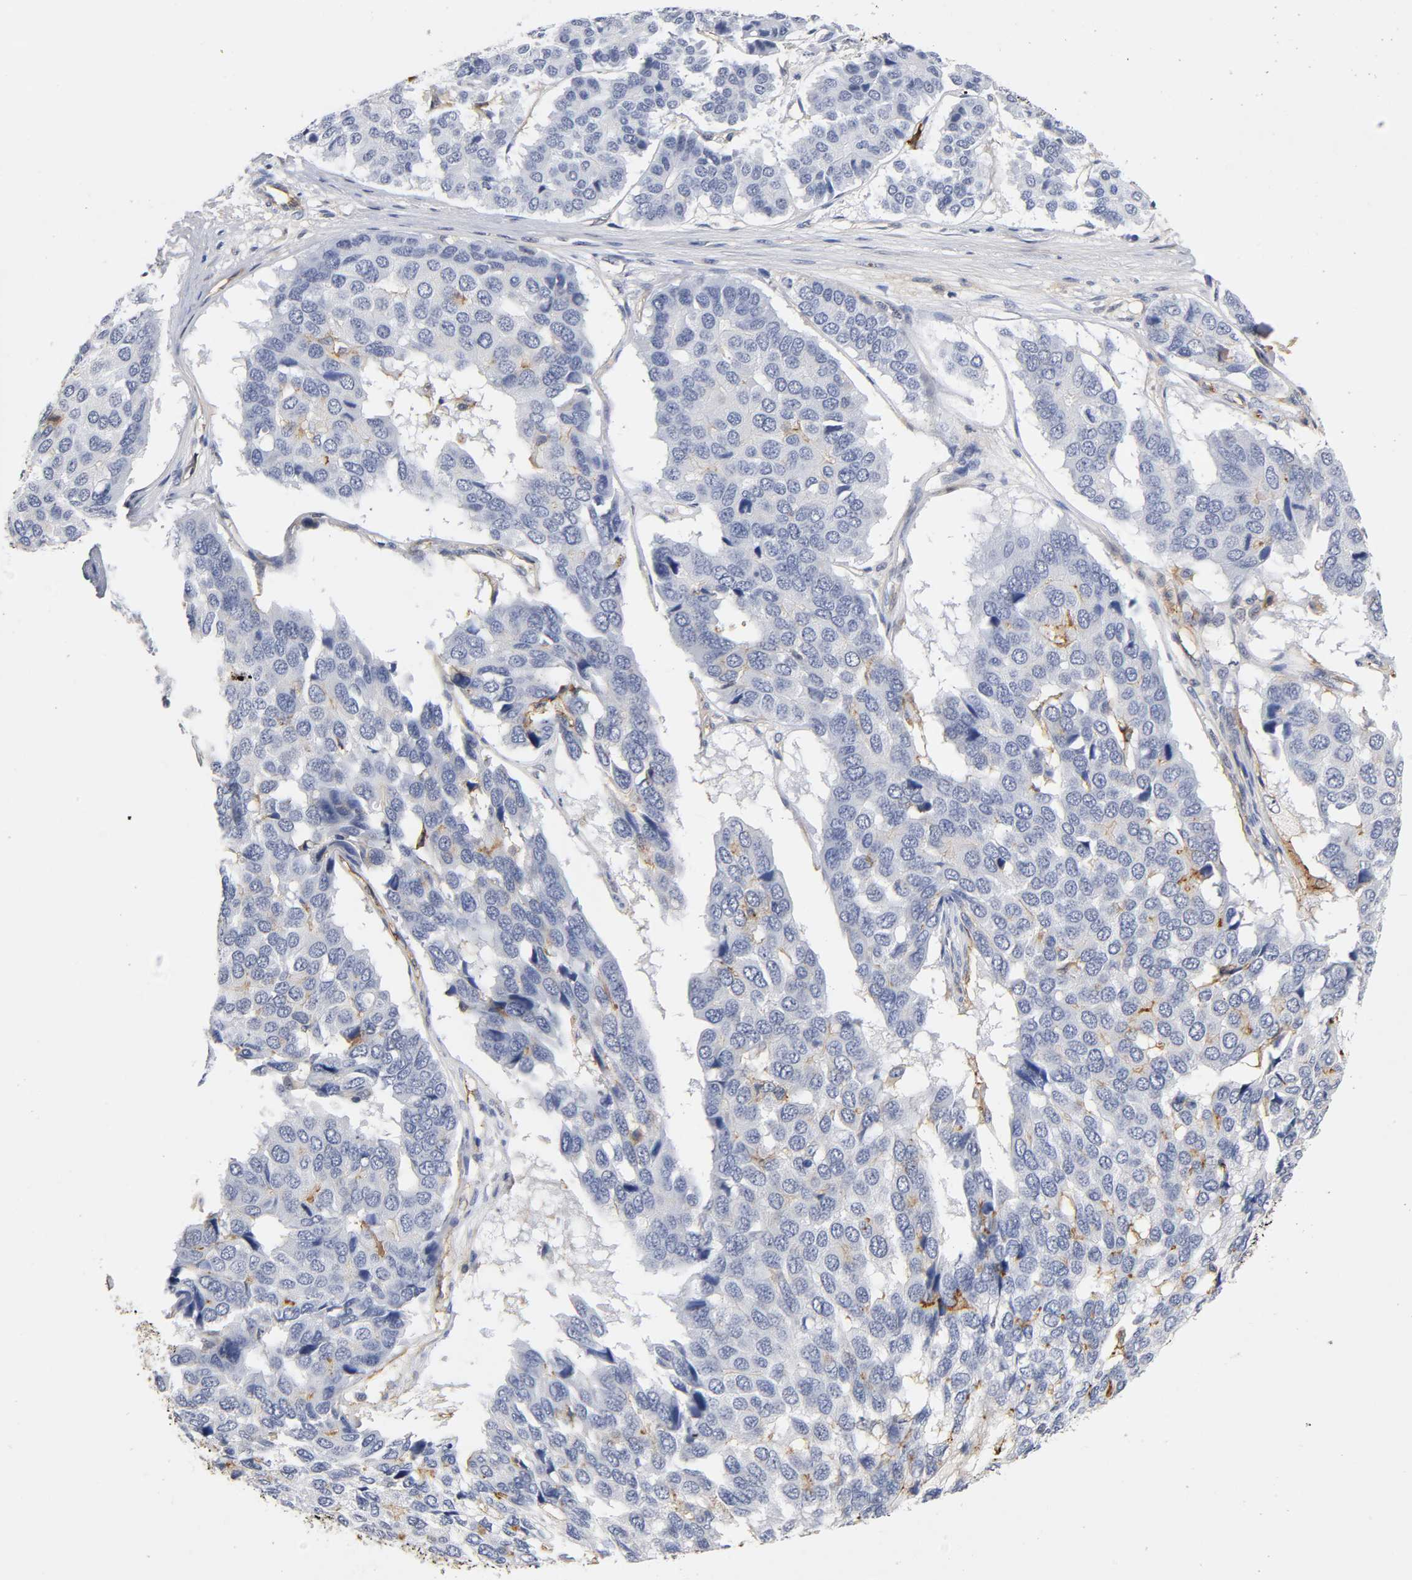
{"staining": {"intensity": "moderate", "quantity": "<25%", "location": "cytoplasmic/membranous"}, "tissue": "pancreatic cancer", "cell_type": "Tumor cells", "image_type": "cancer", "snomed": [{"axis": "morphology", "description": "Adenocarcinoma, NOS"}, {"axis": "topography", "description": "Pancreas"}], "caption": "This image exhibits immunohistochemistry staining of human pancreatic cancer, with low moderate cytoplasmic/membranous positivity in about <25% of tumor cells.", "gene": "ICAM1", "patient": {"sex": "male", "age": 50}}